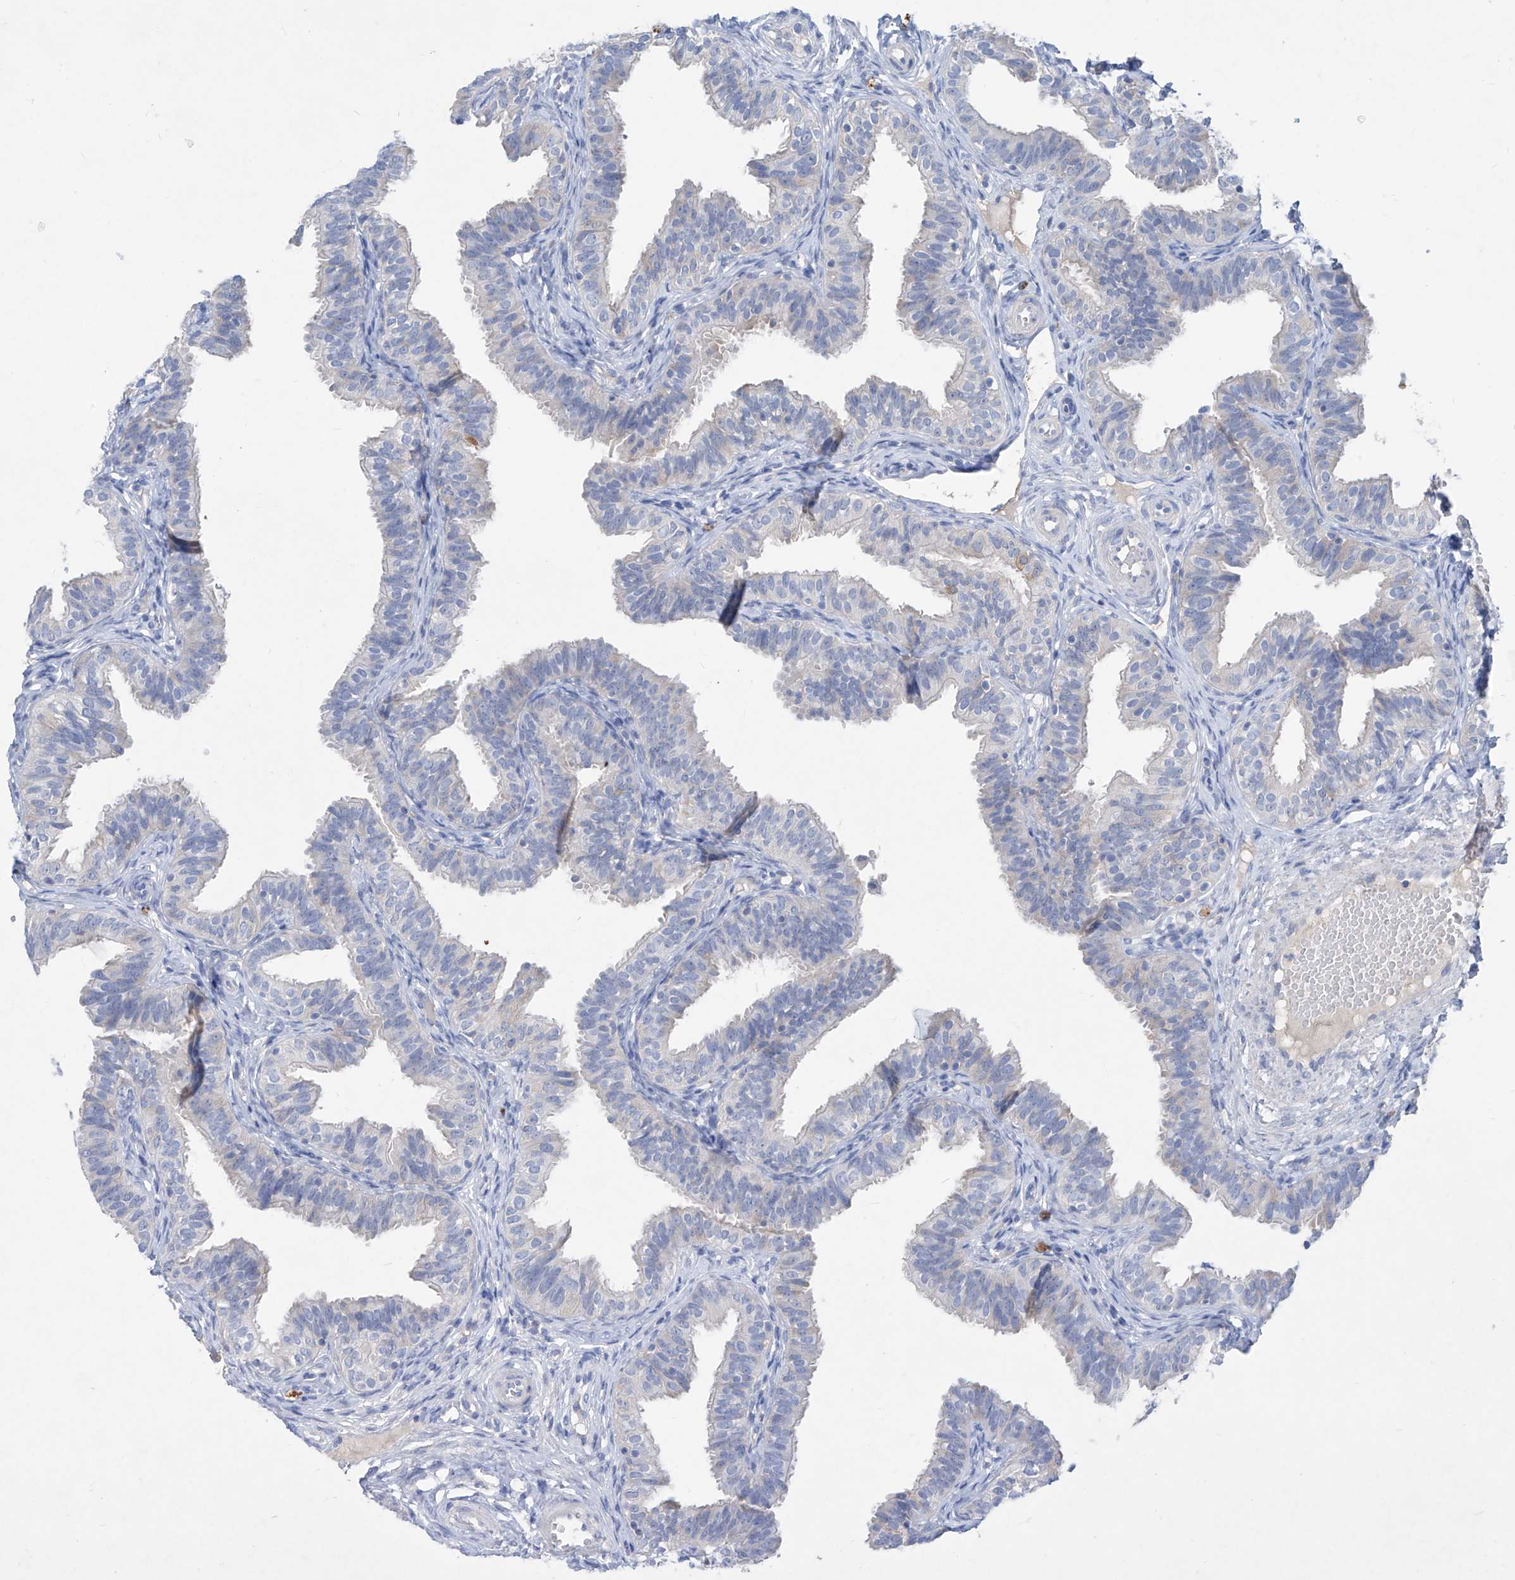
{"staining": {"intensity": "negative", "quantity": "none", "location": "none"}, "tissue": "fallopian tube", "cell_type": "Glandular cells", "image_type": "normal", "snomed": [{"axis": "morphology", "description": "Normal tissue, NOS"}, {"axis": "topography", "description": "Fallopian tube"}], "caption": "This is an IHC histopathology image of unremarkable fallopian tube. There is no staining in glandular cells.", "gene": "ASNS", "patient": {"sex": "female", "age": 35}}